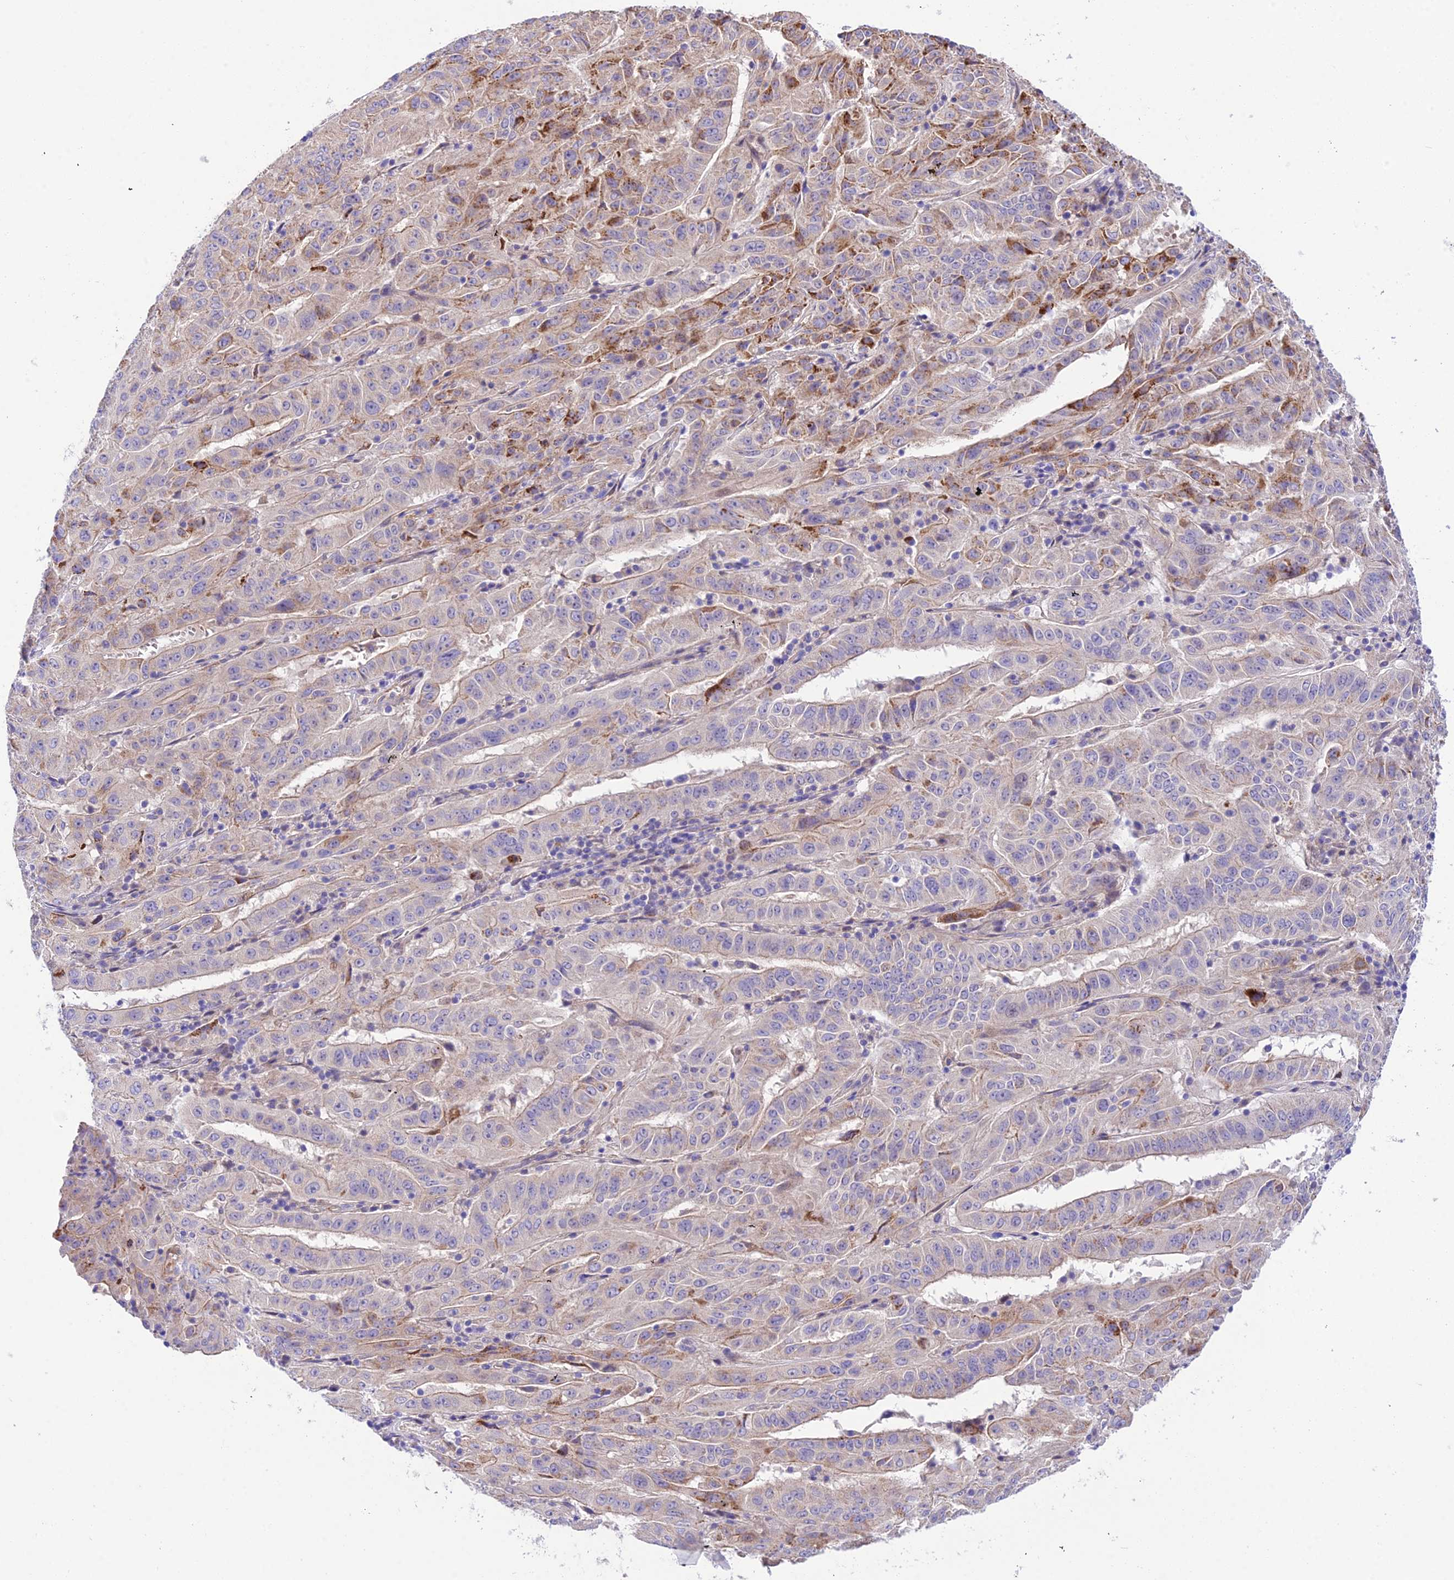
{"staining": {"intensity": "moderate", "quantity": "<25%", "location": "cytoplasmic/membranous"}, "tissue": "pancreatic cancer", "cell_type": "Tumor cells", "image_type": "cancer", "snomed": [{"axis": "morphology", "description": "Adenocarcinoma, NOS"}, {"axis": "topography", "description": "Pancreas"}], "caption": "There is low levels of moderate cytoplasmic/membranous staining in tumor cells of pancreatic cancer, as demonstrated by immunohistochemical staining (brown color).", "gene": "TRIM43B", "patient": {"sex": "male", "age": 63}}